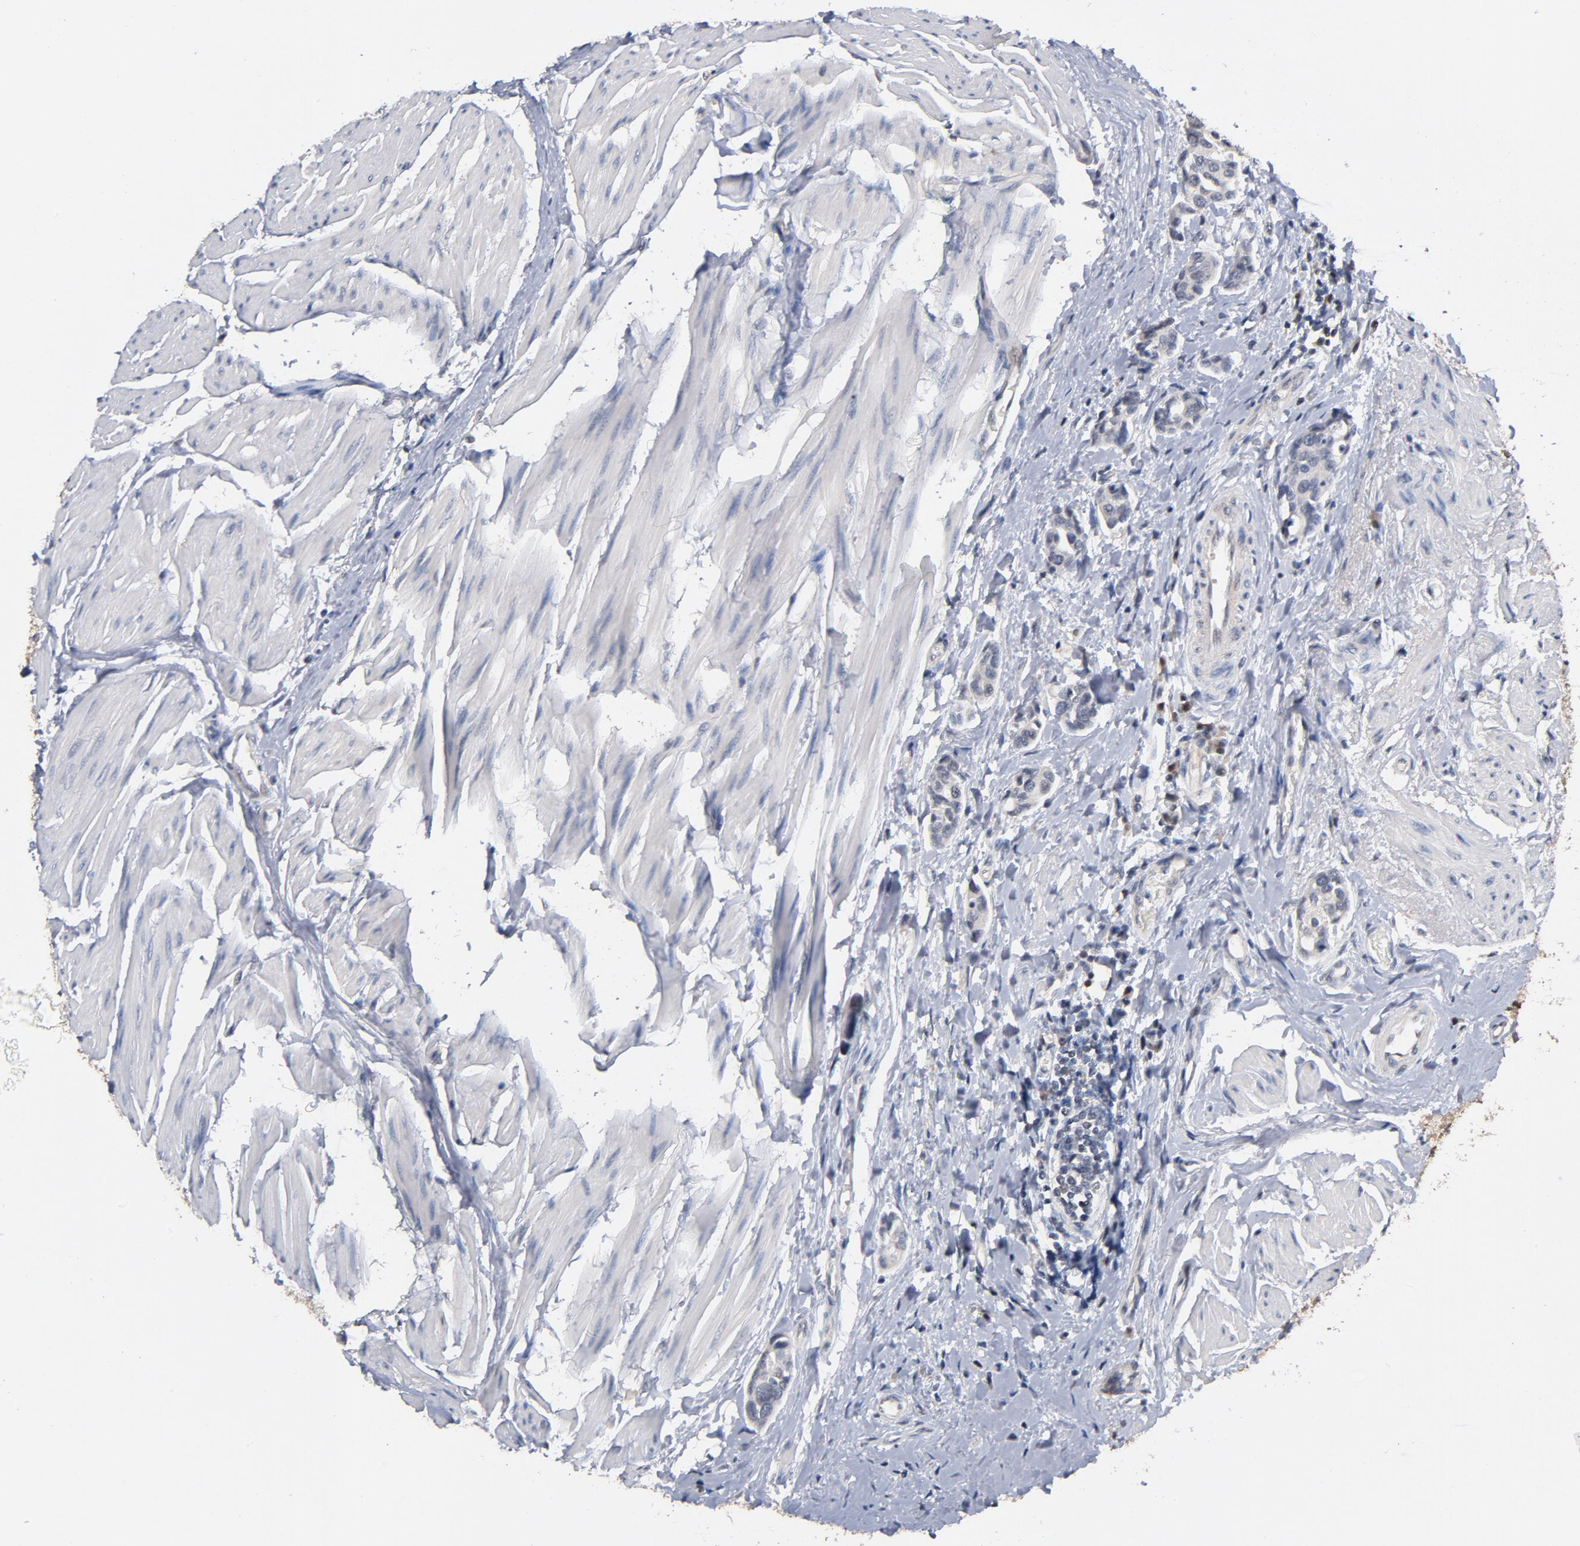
{"staining": {"intensity": "negative", "quantity": "none", "location": "none"}, "tissue": "urothelial cancer", "cell_type": "Tumor cells", "image_type": "cancer", "snomed": [{"axis": "morphology", "description": "Urothelial carcinoma, High grade"}, {"axis": "topography", "description": "Urinary bladder"}], "caption": "Immunohistochemistry (IHC) photomicrograph of neoplastic tissue: human high-grade urothelial carcinoma stained with DAB (3,3'-diaminobenzidine) demonstrates no significant protein staining in tumor cells.", "gene": "MIF", "patient": {"sex": "male", "age": 78}}